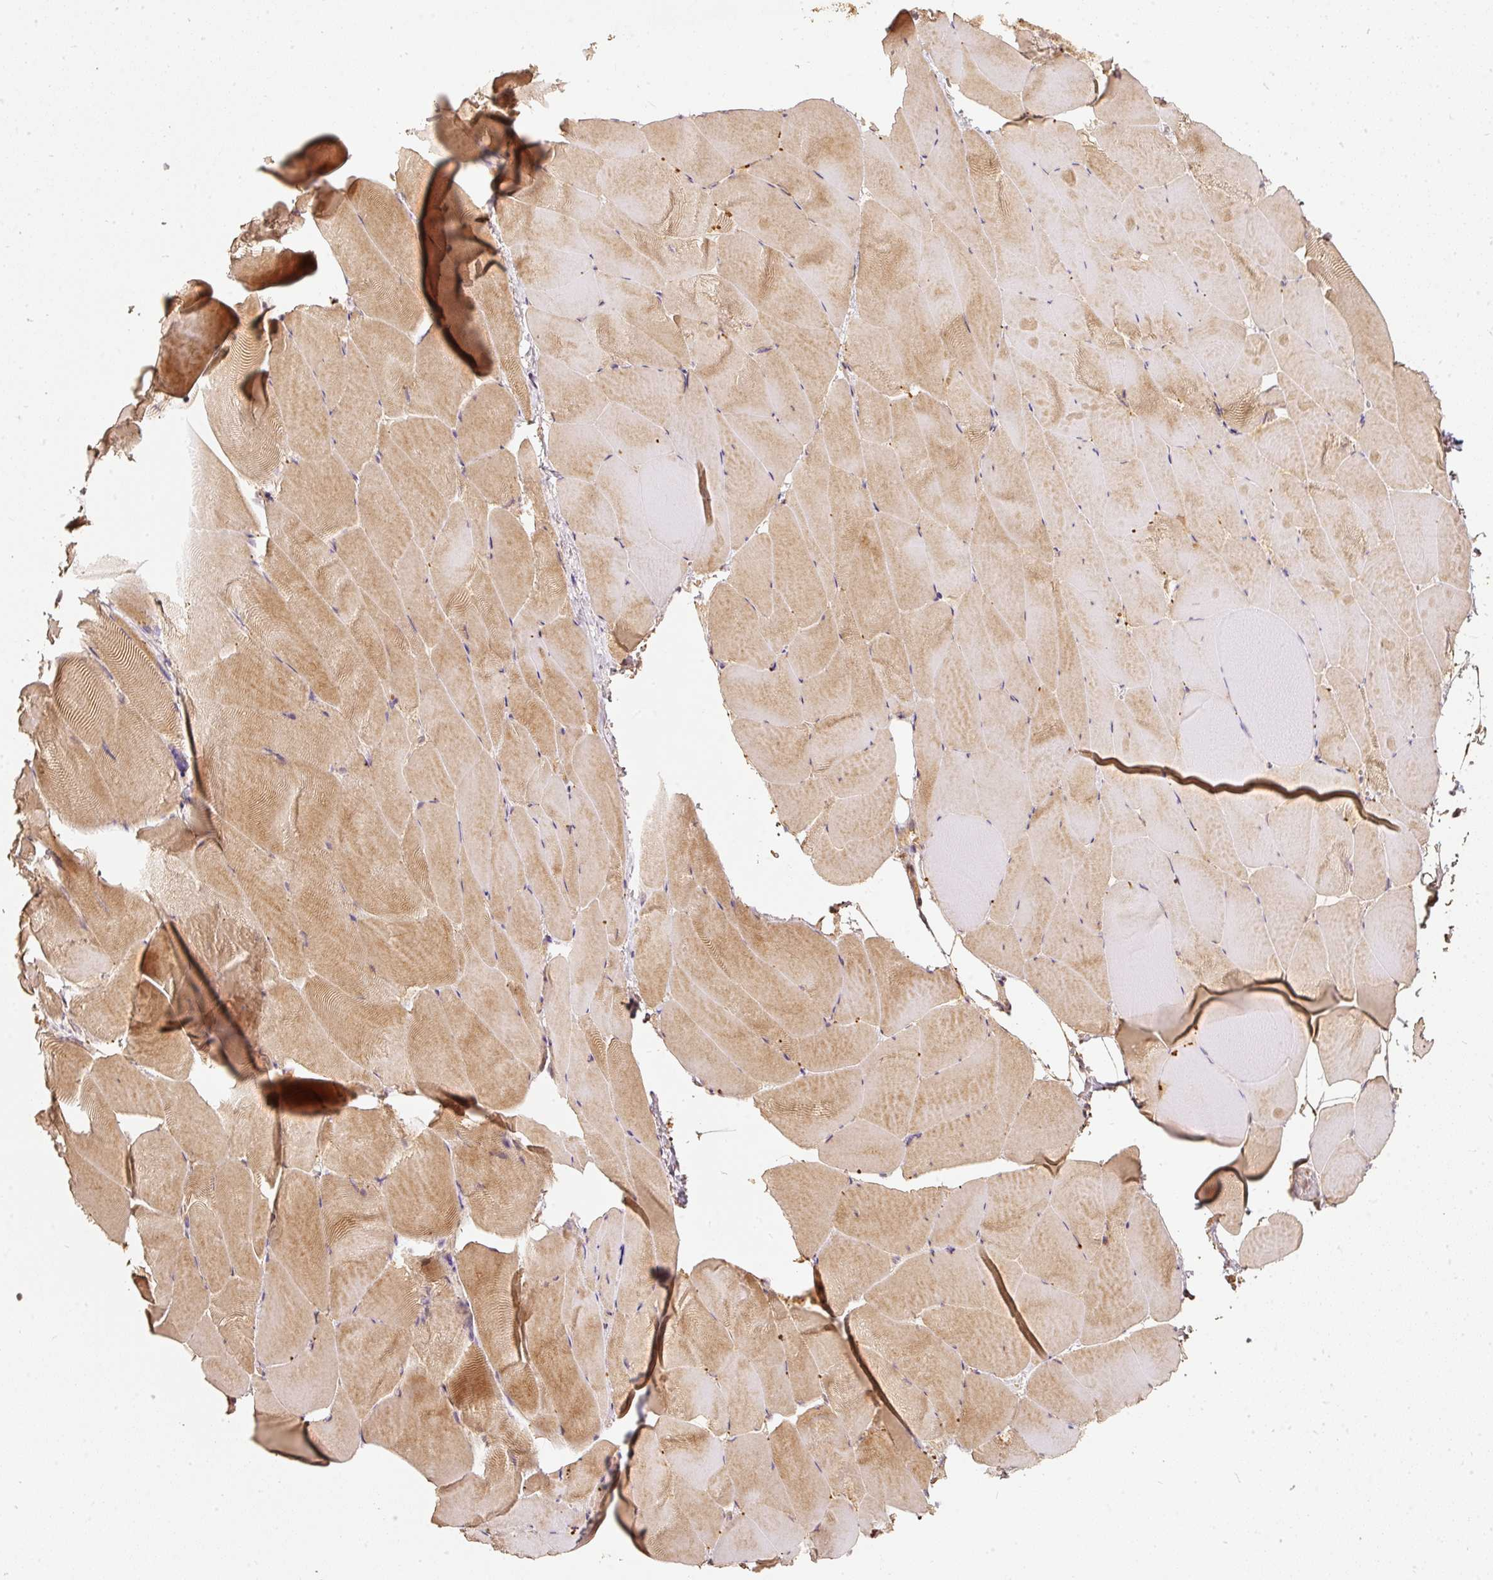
{"staining": {"intensity": "weak", "quantity": ">75%", "location": "cytoplasmic/membranous"}, "tissue": "skeletal muscle", "cell_type": "Myocytes", "image_type": "normal", "snomed": [{"axis": "morphology", "description": "Normal tissue, NOS"}, {"axis": "topography", "description": "Skeletal muscle"}], "caption": "This is an image of IHC staining of unremarkable skeletal muscle, which shows weak positivity in the cytoplasmic/membranous of myocytes.", "gene": "FUT8", "patient": {"sex": "female", "age": 64}}